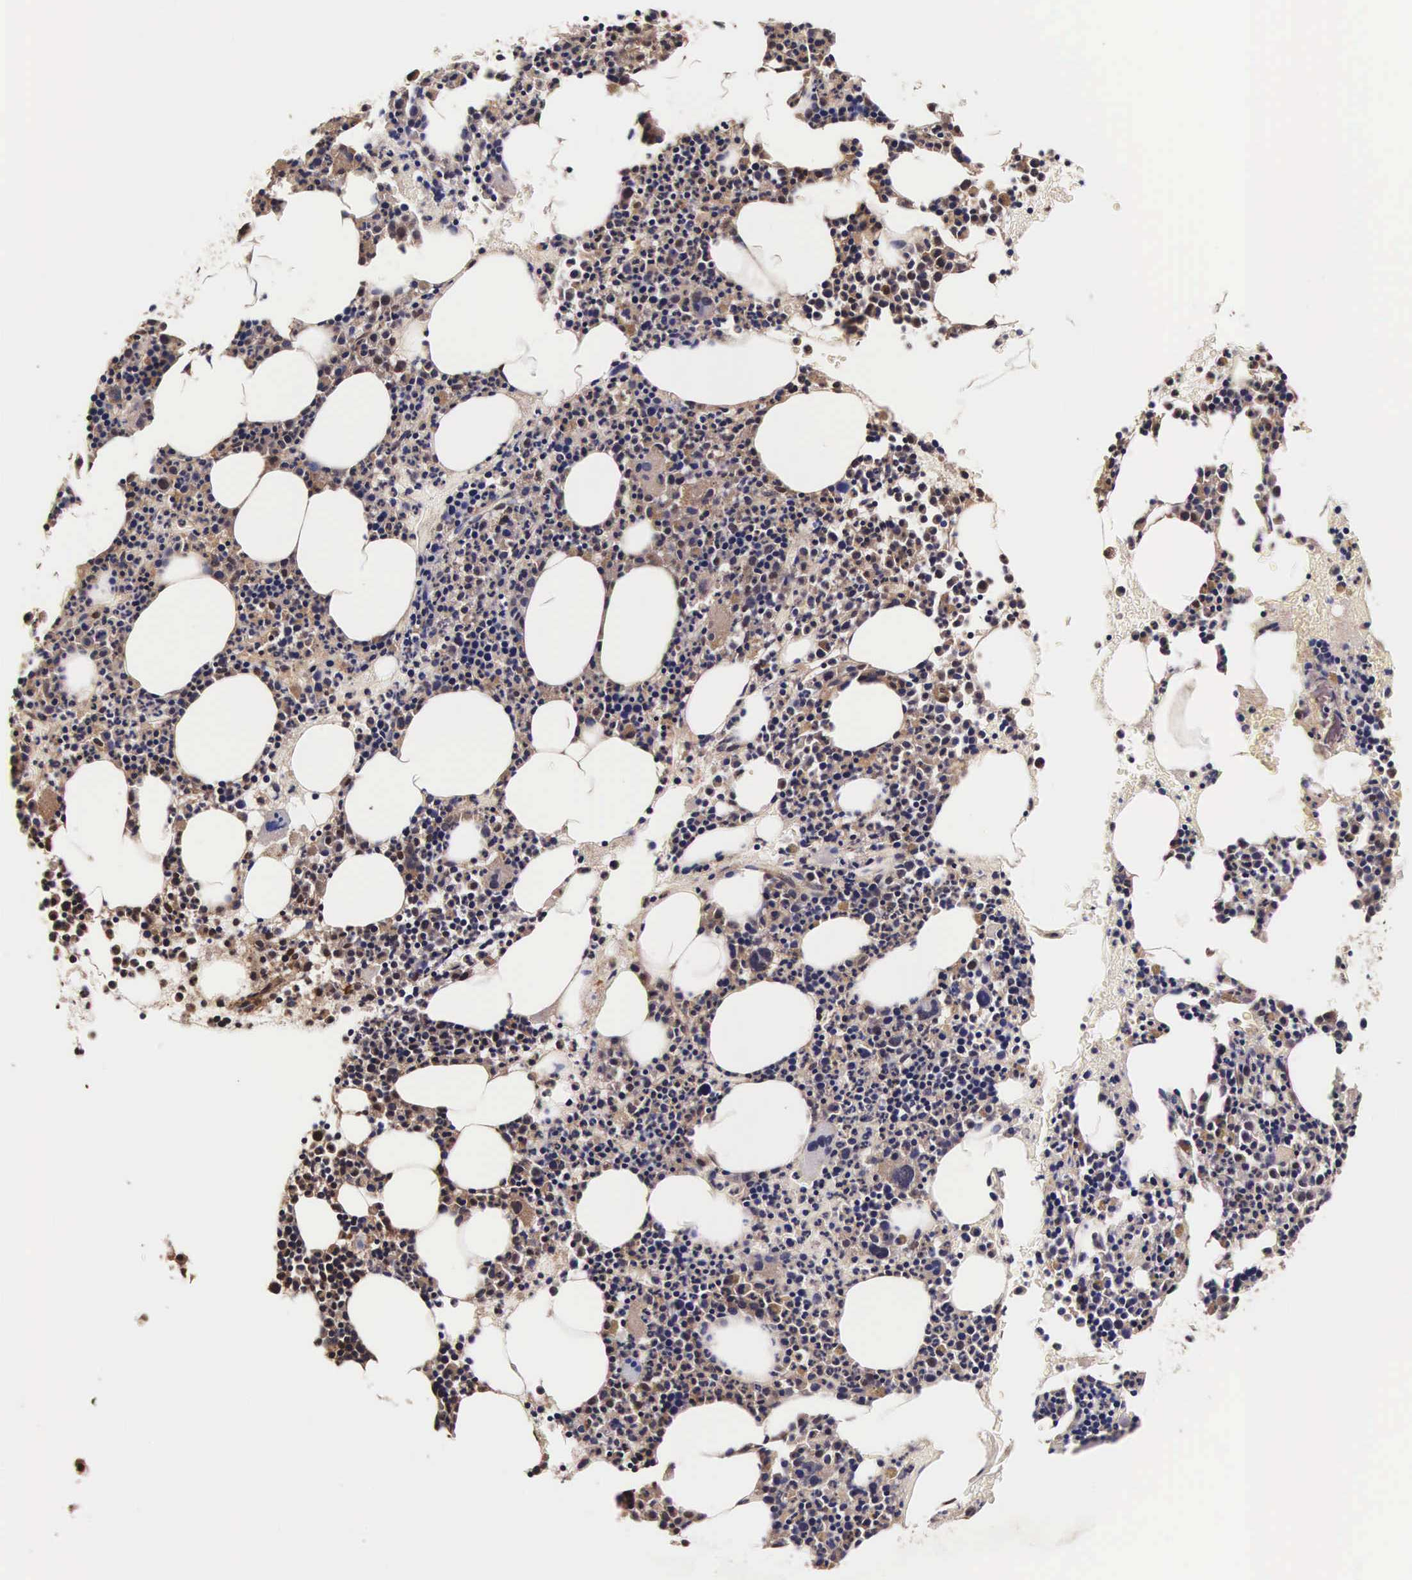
{"staining": {"intensity": "moderate", "quantity": "25%-75%", "location": "cytoplasmic/membranous,nuclear"}, "tissue": "bone marrow", "cell_type": "Hematopoietic cells", "image_type": "normal", "snomed": [{"axis": "morphology", "description": "Normal tissue, NOS"}, {"axis": "topography", "description": "Bone marrow"}], "caption": "A medium amount of moderate cytoplasmic/membranous,nuclear positivity is seen in about 25%-75% of hematopoietic cells in normal bone marrow.", "gene": "TECPR2", "patient": {"sex": "male", "age": 82}}